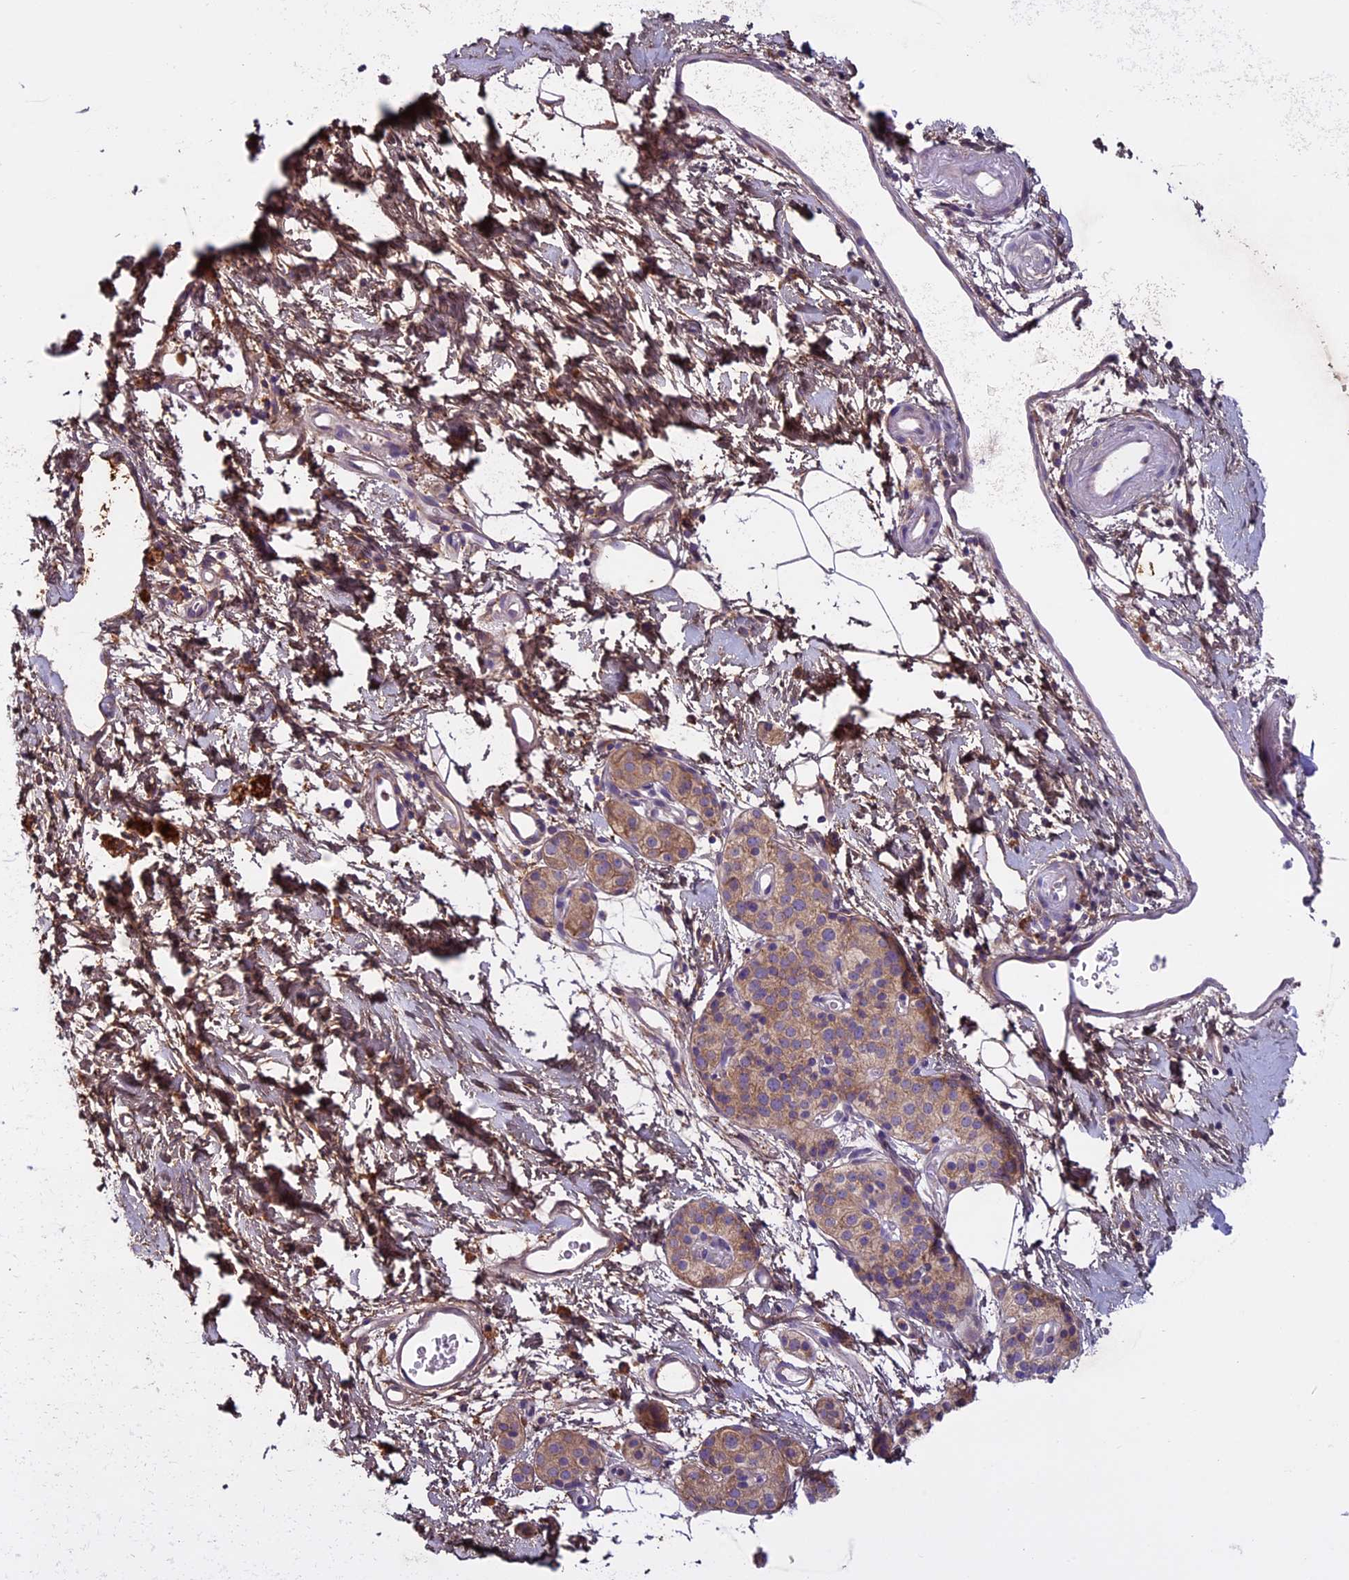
{"staining": {"intensity": "weak", "quantity": ">75%", "location": "cytoplasmic/membranous"}, "tissue": "pancreatic cancer", "cell_type": "Tumor cells", "image_type": "cancer", "snomed": [{"axis": "morphology", "description": "Adenocarcinoma, NOS"}, {"axis": "topography", "description": "Pancreas"}], "caption": "Immunohistochemical staining of human pancreatic cancer exhibits low levels of weak cytoplasmic/membranous staining in approximately >75% of tumor cells. The staining is performed using DAB (3,3'-diaminobenzidine) brown chromogen to label protein expression. The nuclei are counter-stained blue using hematoxylin.", "gene": "DCTN5", "patient": {"sex": "male", "age": 50}}